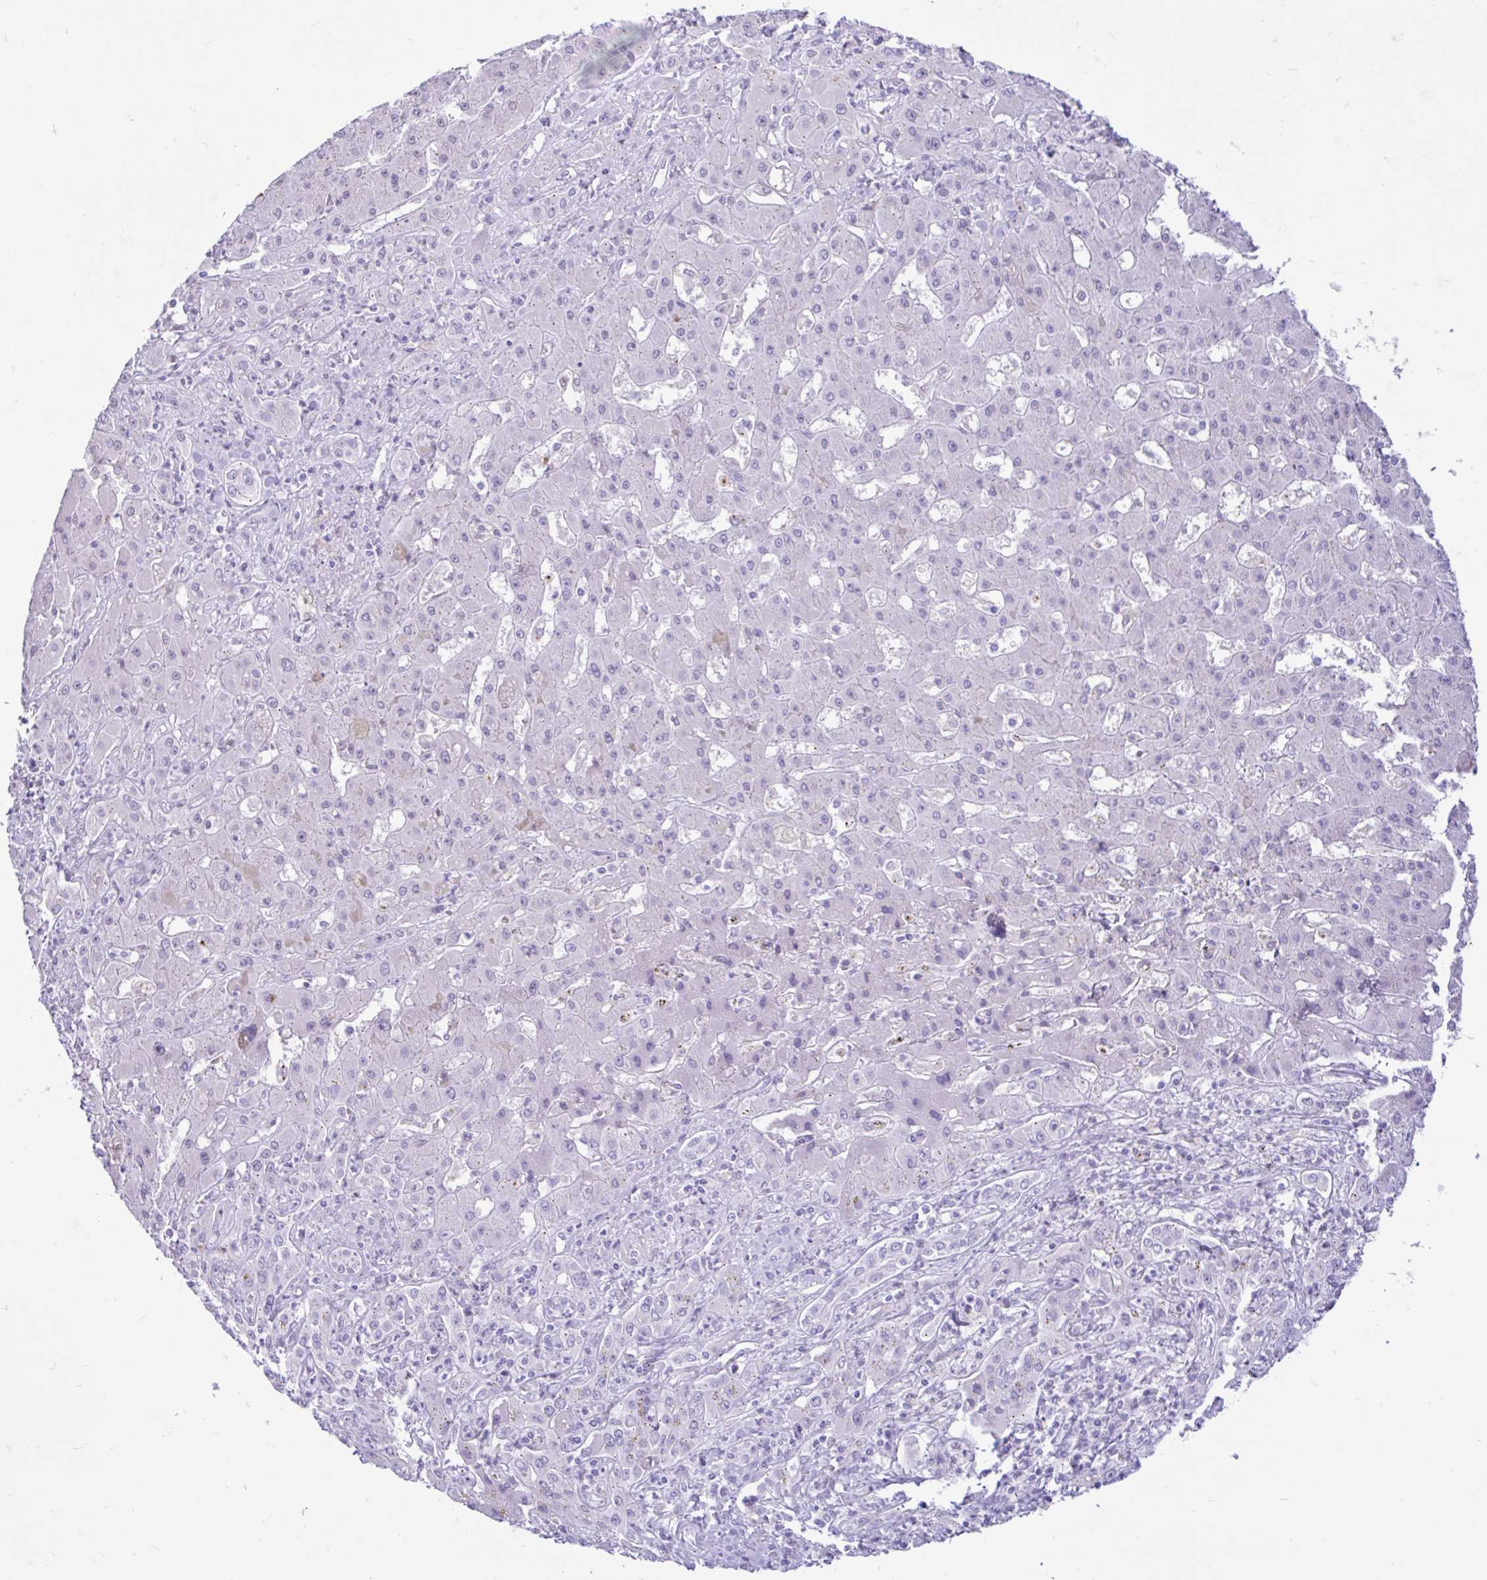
{"staining": {"intensity": "negative", "quantity": "none", "location": "none"}, "tissue": "liver cancer", "cell_type": "Tumor cells", "image_type": "cancer", "snomed": [{"axis": "morphology", "description": "Cholangiocarcinoma"}, {"axis": "topography", "description": "Liver"}], "caption": "Immunohistochemistry (IHC) histopathology image of neoplastic tissue: liver cholangiocarcinoma stained with DAB displays no significant protein staining in tumor cells.", "gene": "REEP1", "patient": {"sex": "male", "age": 67}}